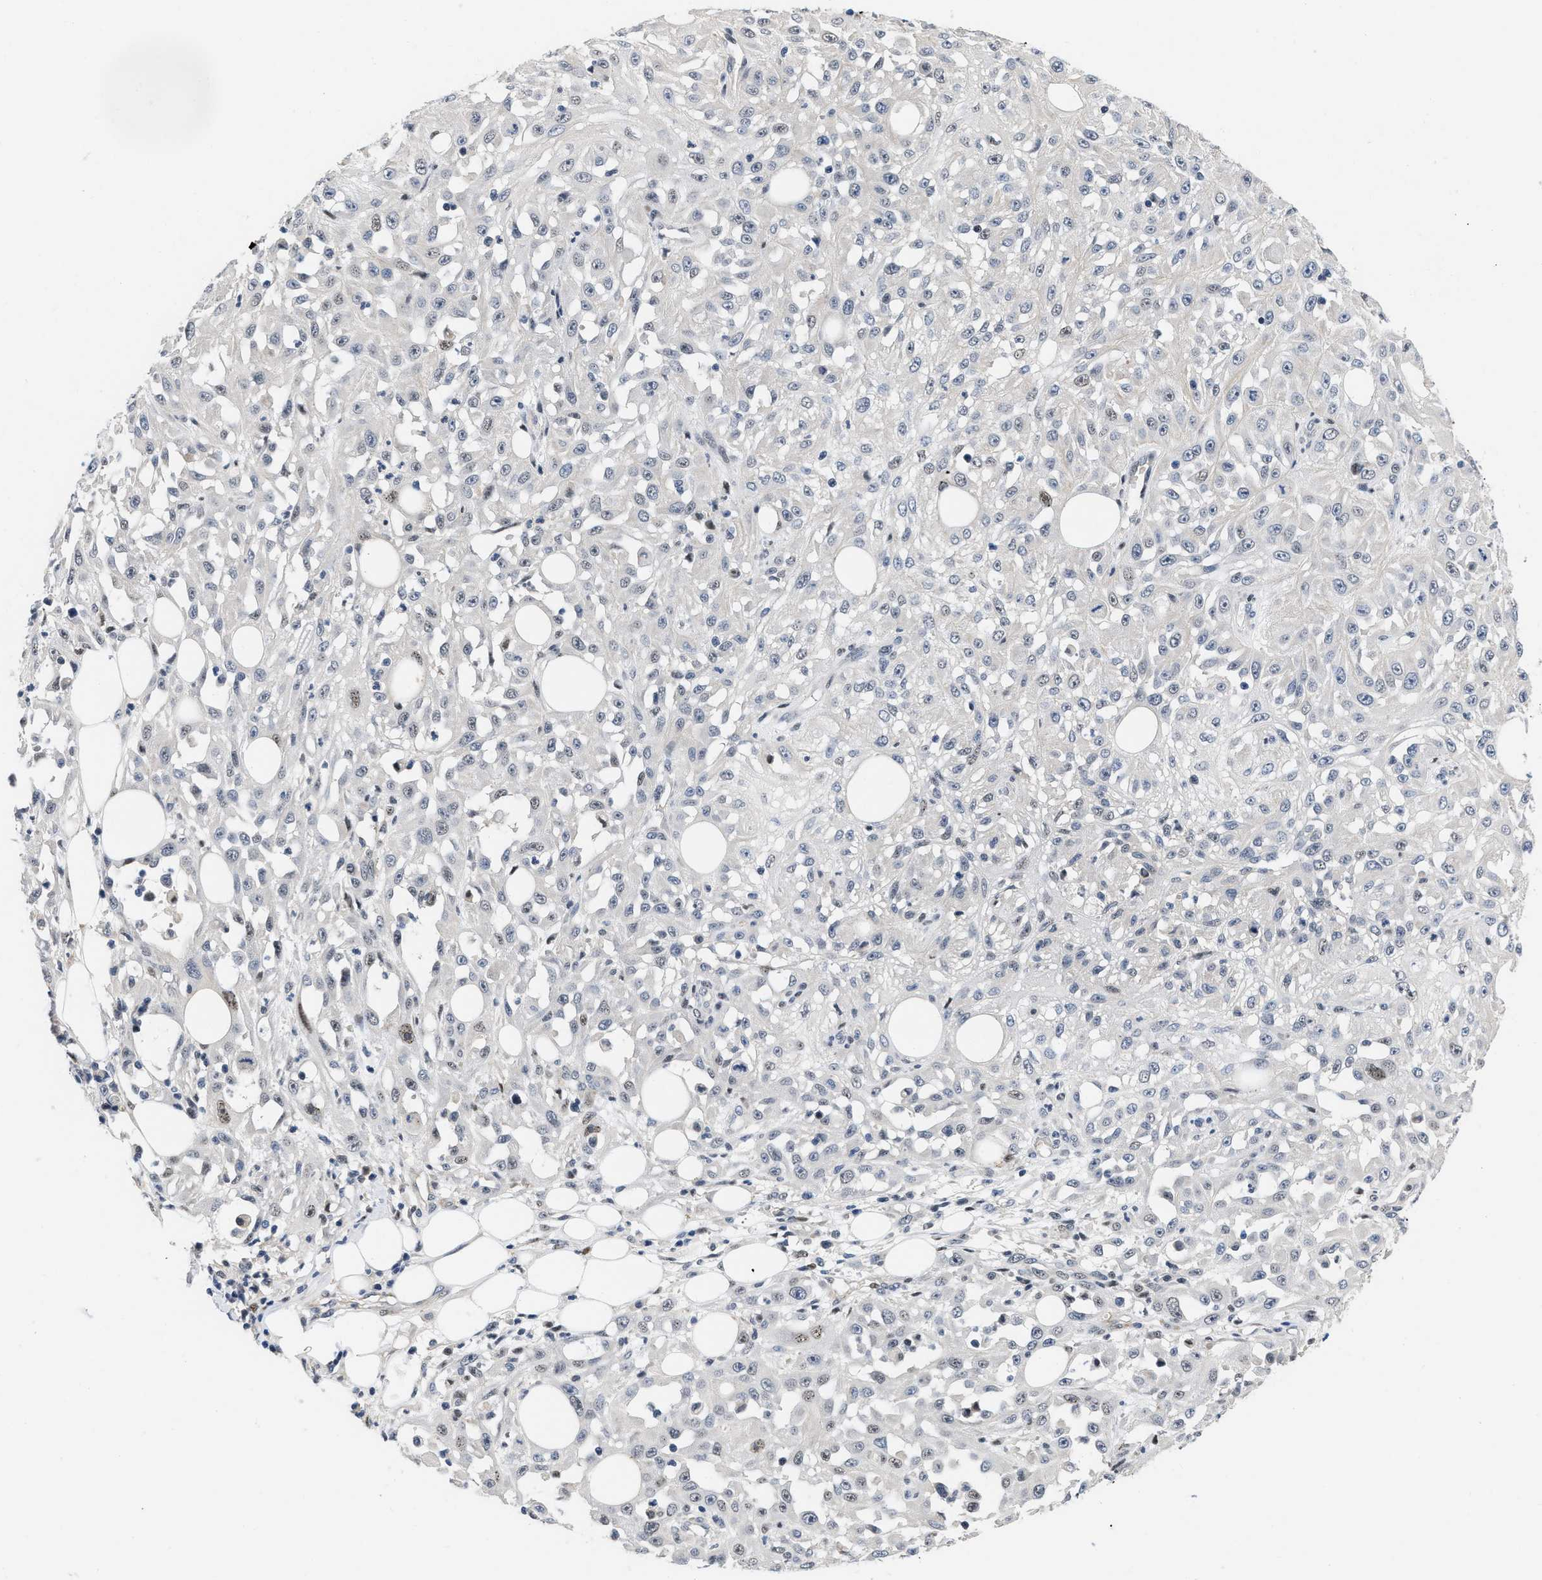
{"staining": {"intensity": "weak", "quantity": "<25%", "location": "nuclear"}, "tissue": "skin cancer", "cell_type": "Tumor cells", "image_type": "cancer", "snomed": [{"axis": "morphology", "description": "Squamous cell carcinoma, NOS"}, {"axis": "morphology", "description": "Squamous cell carcinoma, metastatic, NOS"}, {"axis": "topography", "description": "Skin"}, {"axis": "topography", "description": "Lymph node"}], "caption": "This is an immunohistochemistry image of skin cancer. There is no expression in tumor cells.", "gene": "VIP", "patient": {"sex": "male", "age": 75}}